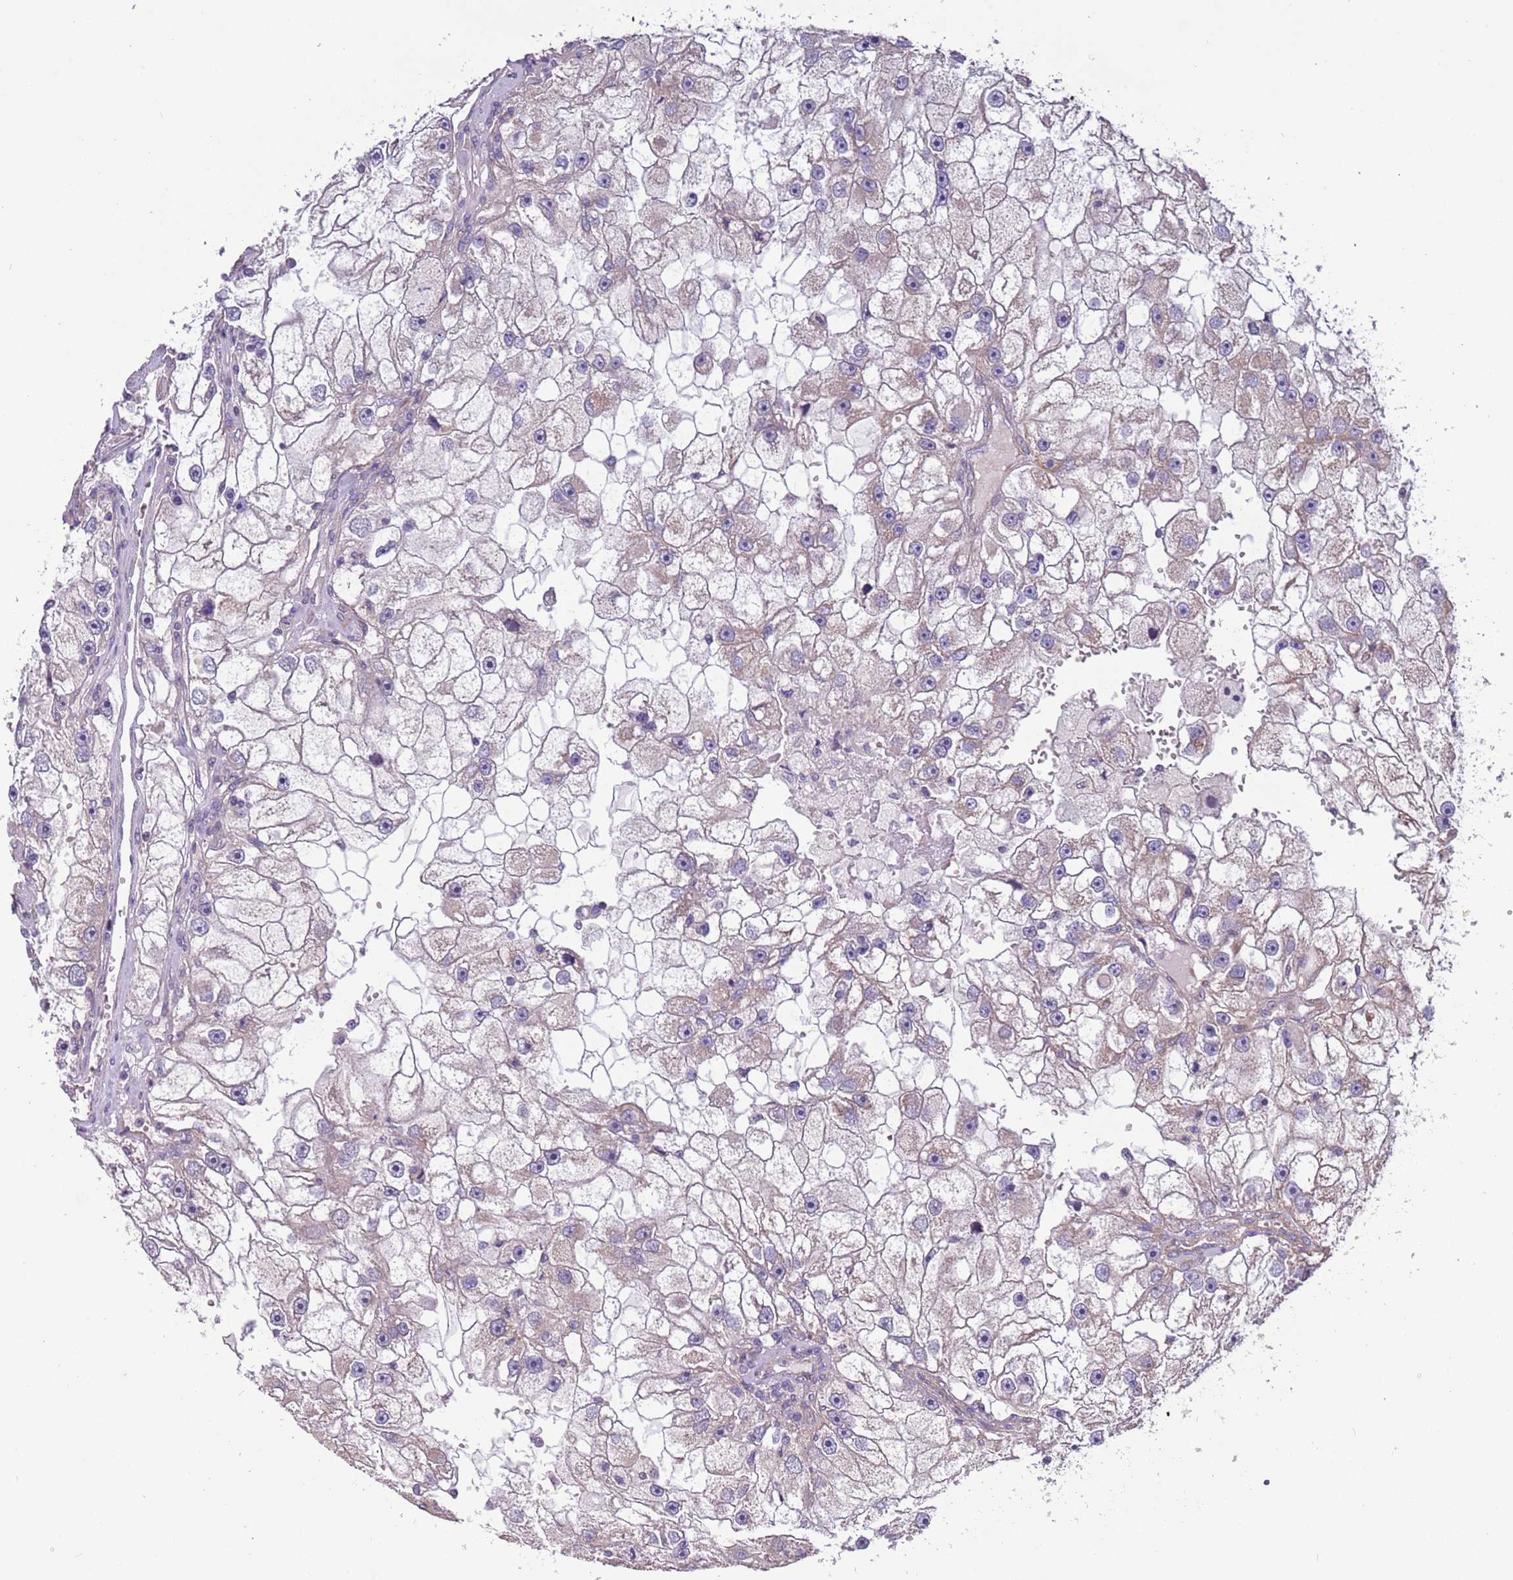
{"staining": {"intensity": "weak", "quantity": "<25%", "location": "cytoplasmic/membranous"}, "tissue": "renal cancer", "cell_type": "Tumor cells", "image_type": "cancer", "snomed": [{"axis": "morphology", "description": "Adenocarcinoma, NOS"}, {"axis": "topography", "description": "Kidney"}], "caption": "DAB immunohistochemical staining of human renal cancer reveals no significant expression in tumor cells.", "gene": "LAMB4", "patient": {"sex": "male", "age": 63}}